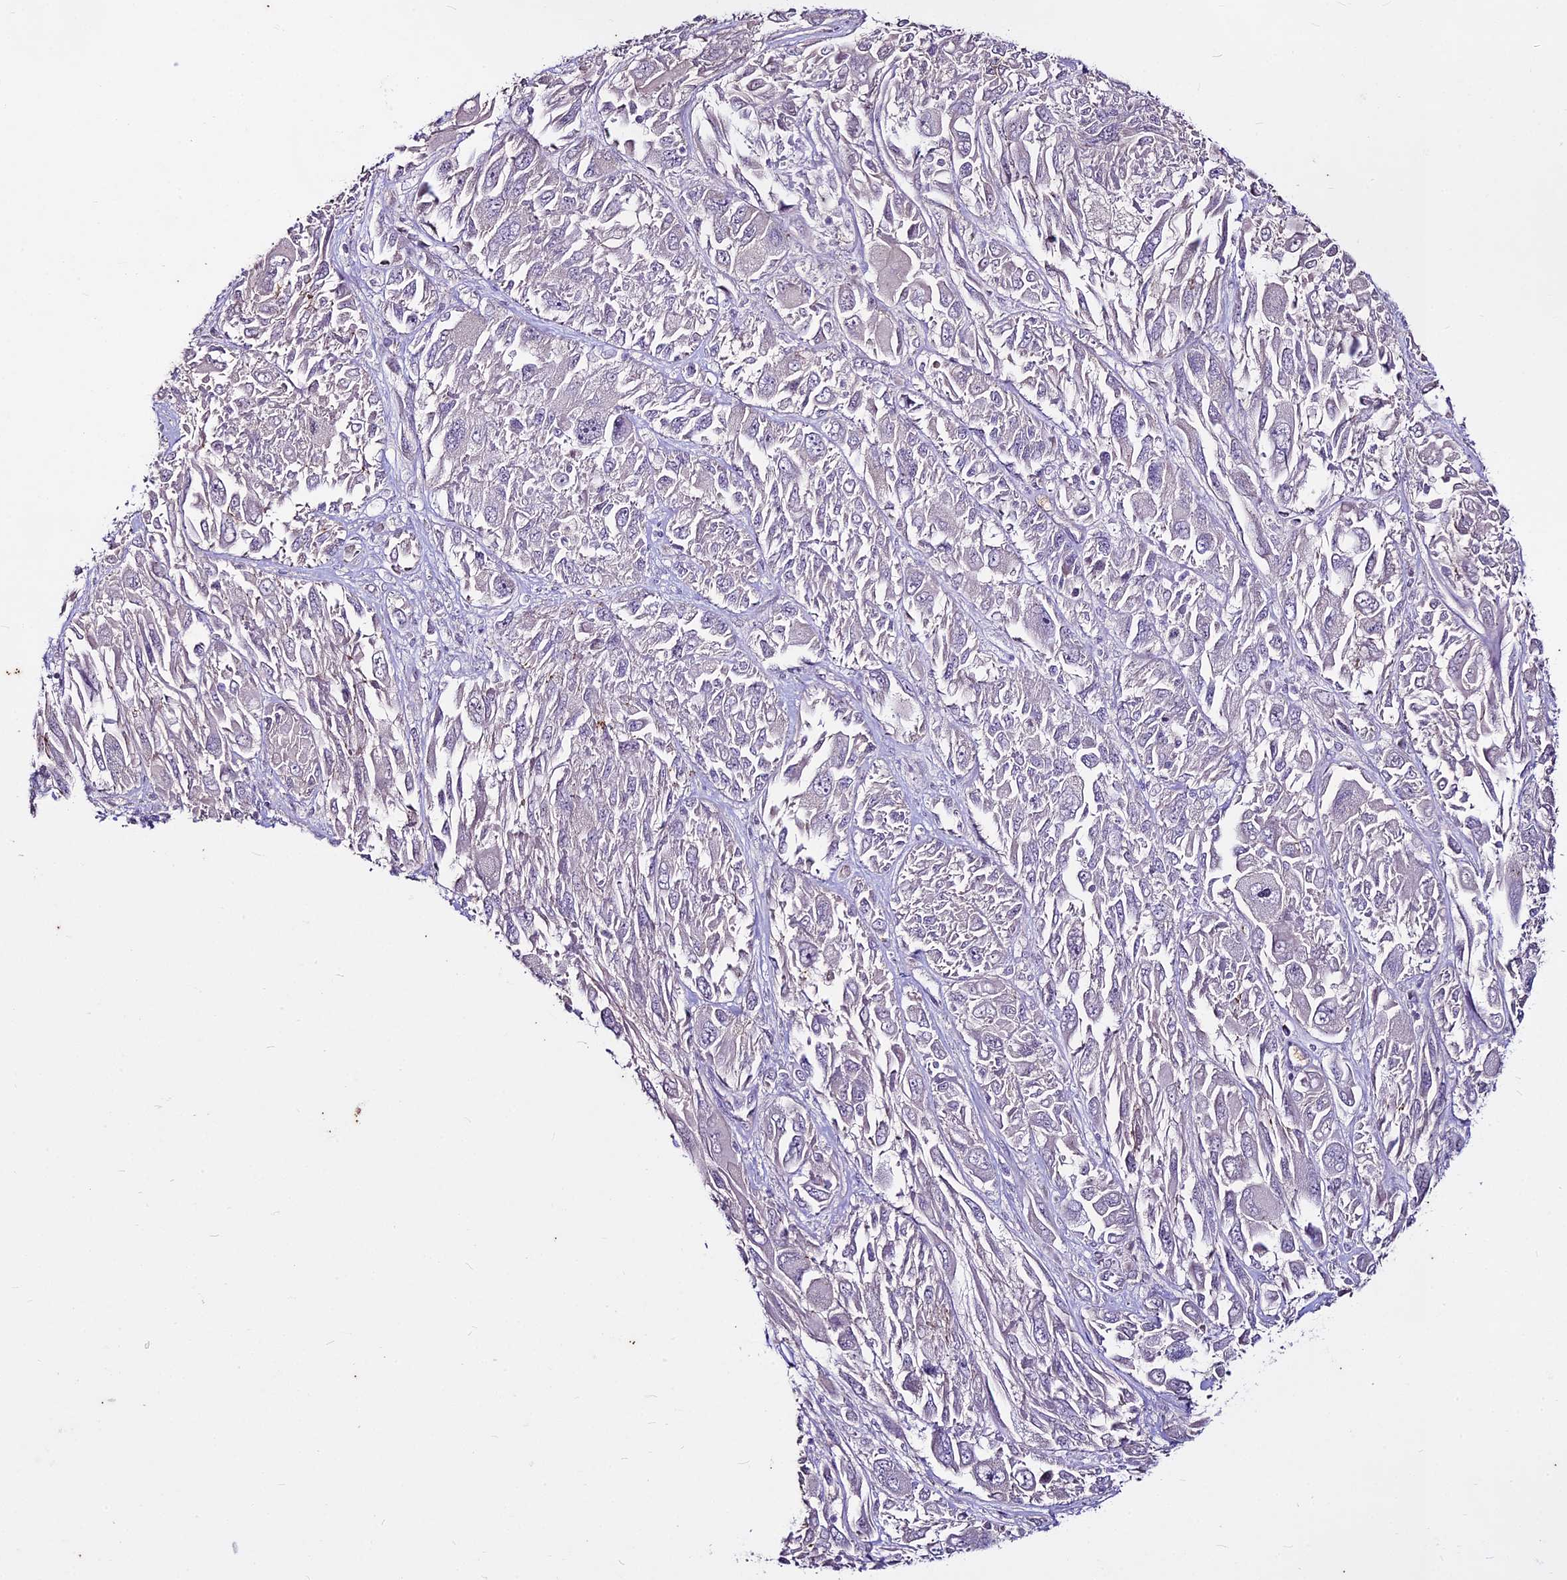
{"staining": {"intensity": "negative", "quantity": "none", "location": "none"}, "tissue": "melanoma", "cell_type": "Tumor cells", "image_type": "cancer", "snomed": [{"axis": "morphology", "description": "Malignant melanoma, NOS"}, {"axis": "topography", "description": "Skin"}], "caption": "A photomicrograph of human malignant melanoma is negative for staining in tumor cells.", "gene": "SUSD3", "patient": {"sex": "female", "age": 91}}